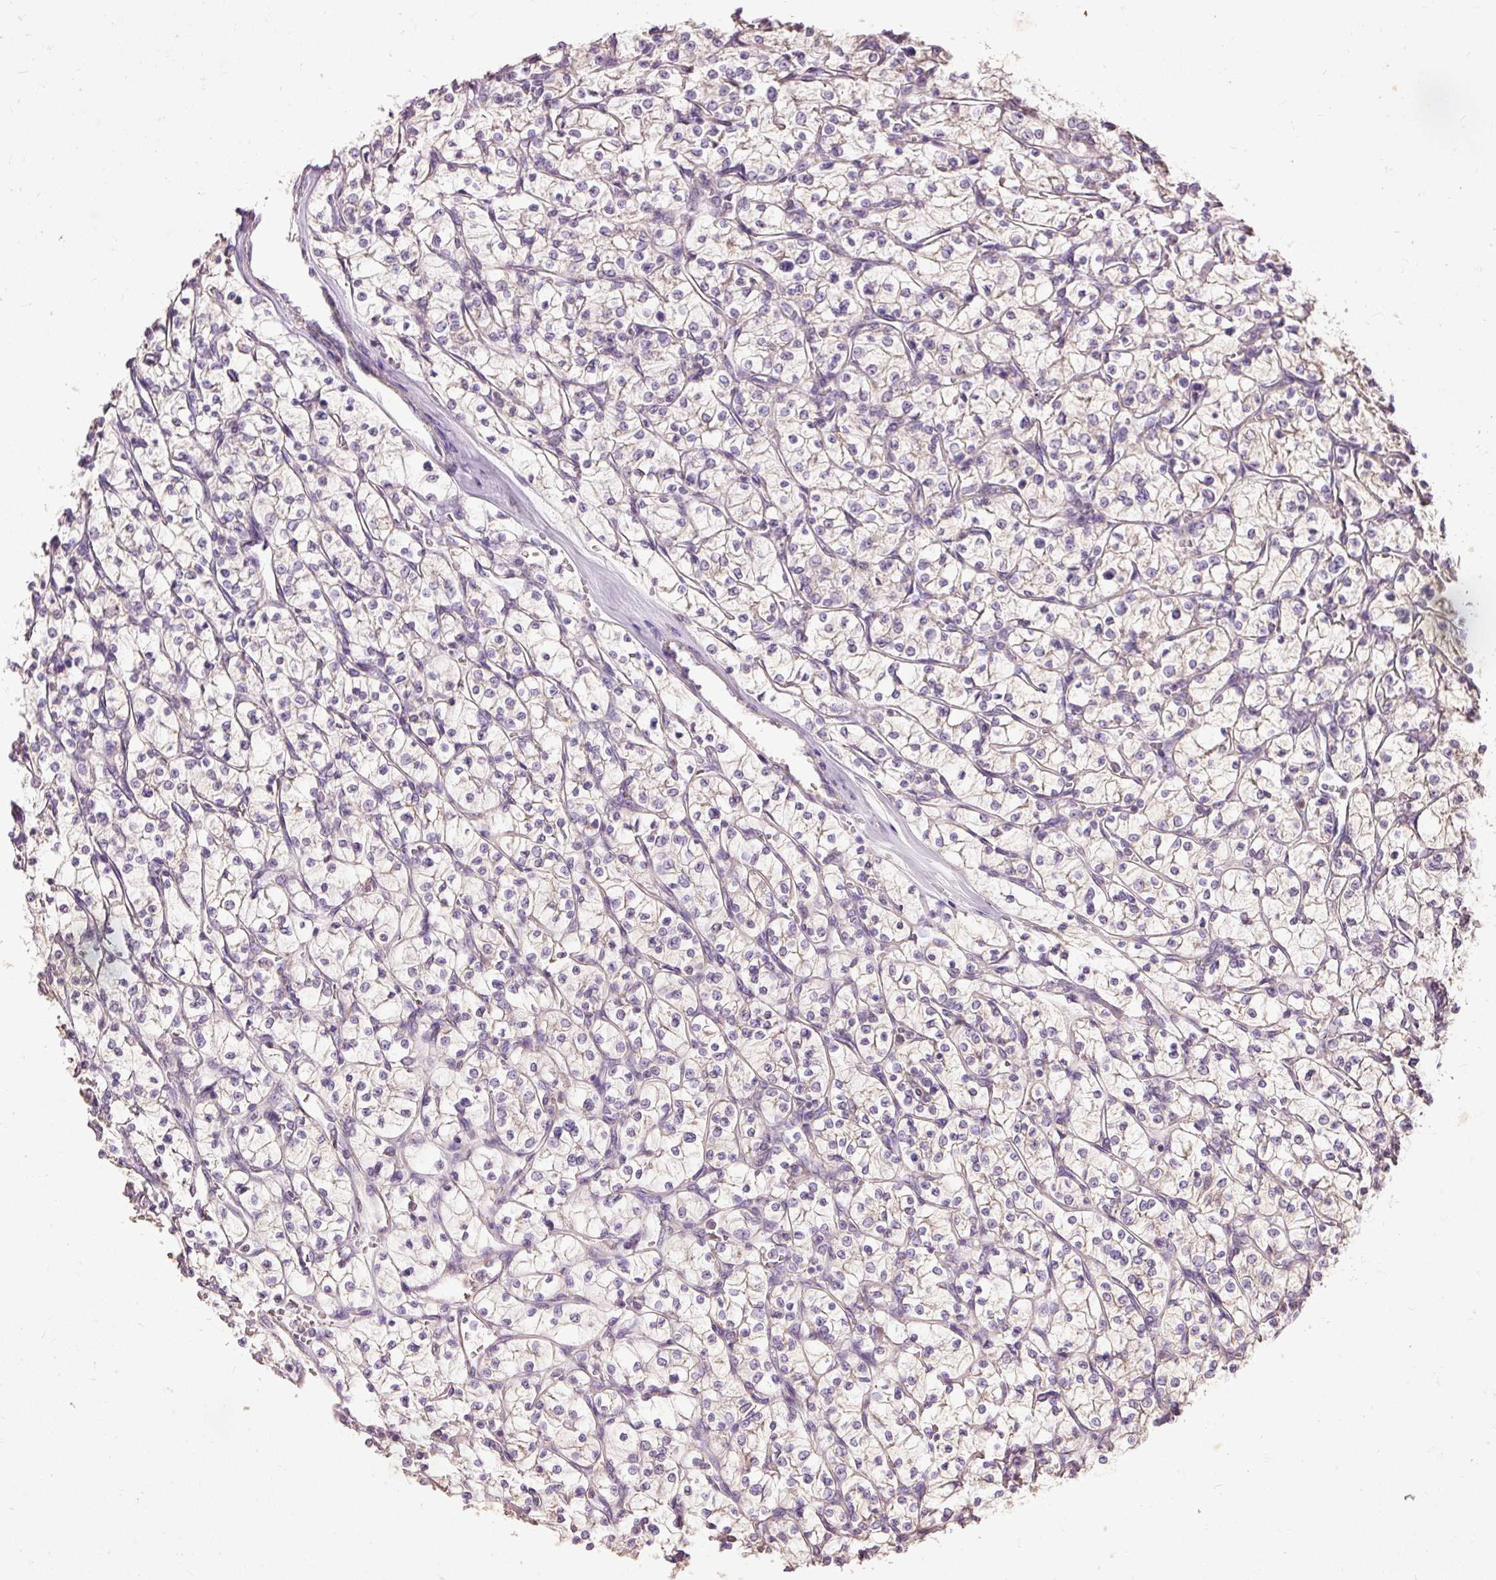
{"staining": {"intensity": "negative", "quantity": "none", "location": "none"}, "tissue": "renal cancer", "cell_type": "Tumor cells", "image_type": "cancer", "snomed": [{"axis": "morphology", "description": "Adenocarcinoma, NOS"}, {"axis": "topography", "description": "Kidney"}], "caption": "A high-resolution histopathology image shows immunohistochemistry (IHC) staining of renal cancer (adenocarcinoma), which shows no significant staining in tumor cells. (DAB immunohistochemistry, high magnification).", "gene": "PRDX5", "patient": {"sex": "female", "age": 64}}